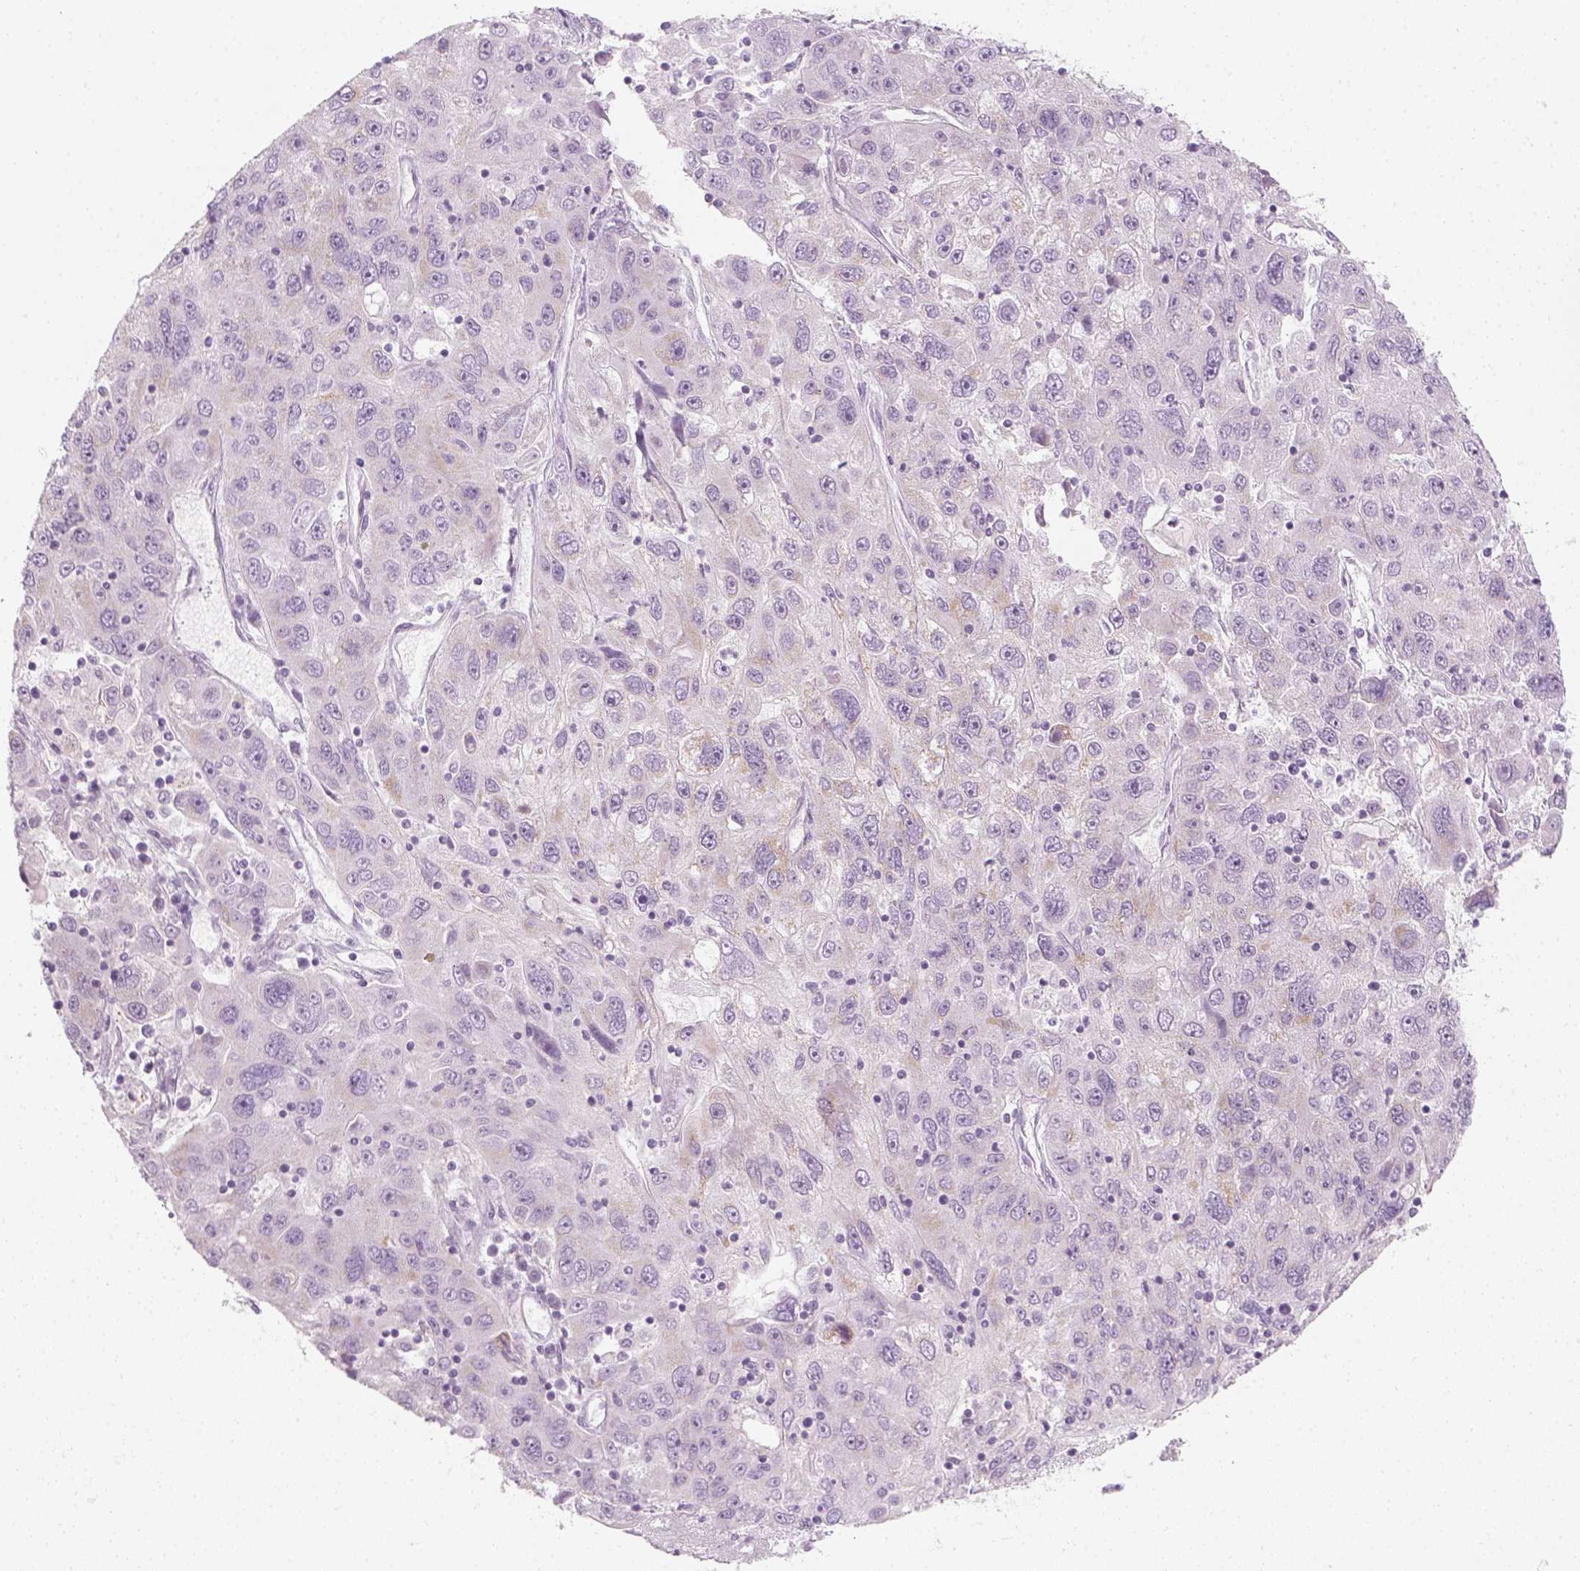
{"staining": {"intensity": "negative", "quantity": "none", "location": "none"}, "tissue": "stomach cancer", "cell_type": "Tumor cells", "image_type": "cancer", "snomed": [{"axis": "morphology", "description": "Adenocarcinoma, NOS"}, {"axis": "topography", "description": "Stomach"}], "caption": "The photomicrograph exhibits no significant expression in tumor cells of stomach cancer.", "gene": "PRAME", "patient": {"sex": "male", "age": 56}}